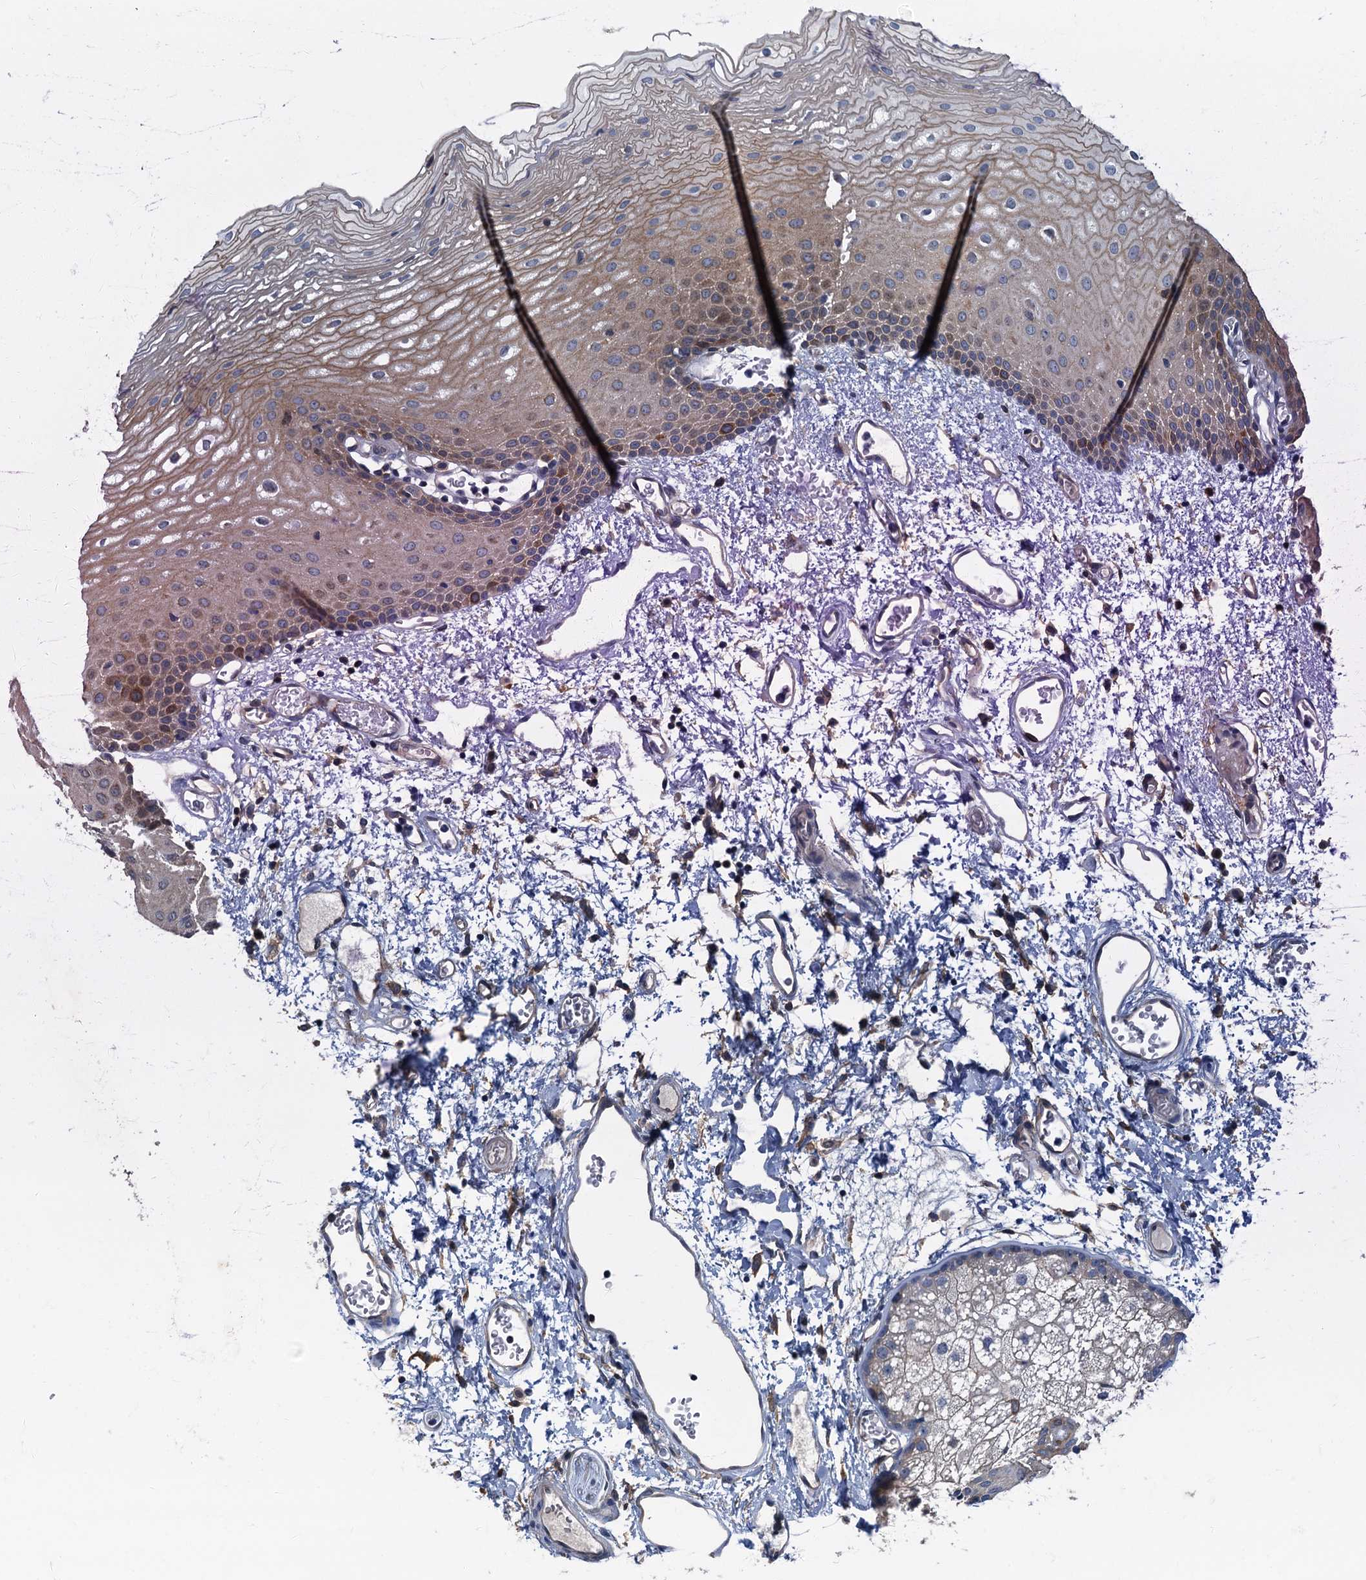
{"staining": {"intensity": "moderate", "quantity": "25%-75%", "location": "cytoplasmic/membranous"}, "tissue": "oral mucosa", "cell_type": "Squamous epithelial cells", "image_type": "normal", "snomed": [{"axis": "morphology", "description": "Normal tissue, NOS"}, {"axis": "topography", "description": "Oral tissue"}], "caption": "Squamous epithelial cells reveal medium levels of moderate cytoplasmic/membranous expression in about 25%-75% of cells in benign human oral mucosa.", "gene": "CKAP2L", "patient": {"sex": "female", "age": 70}}